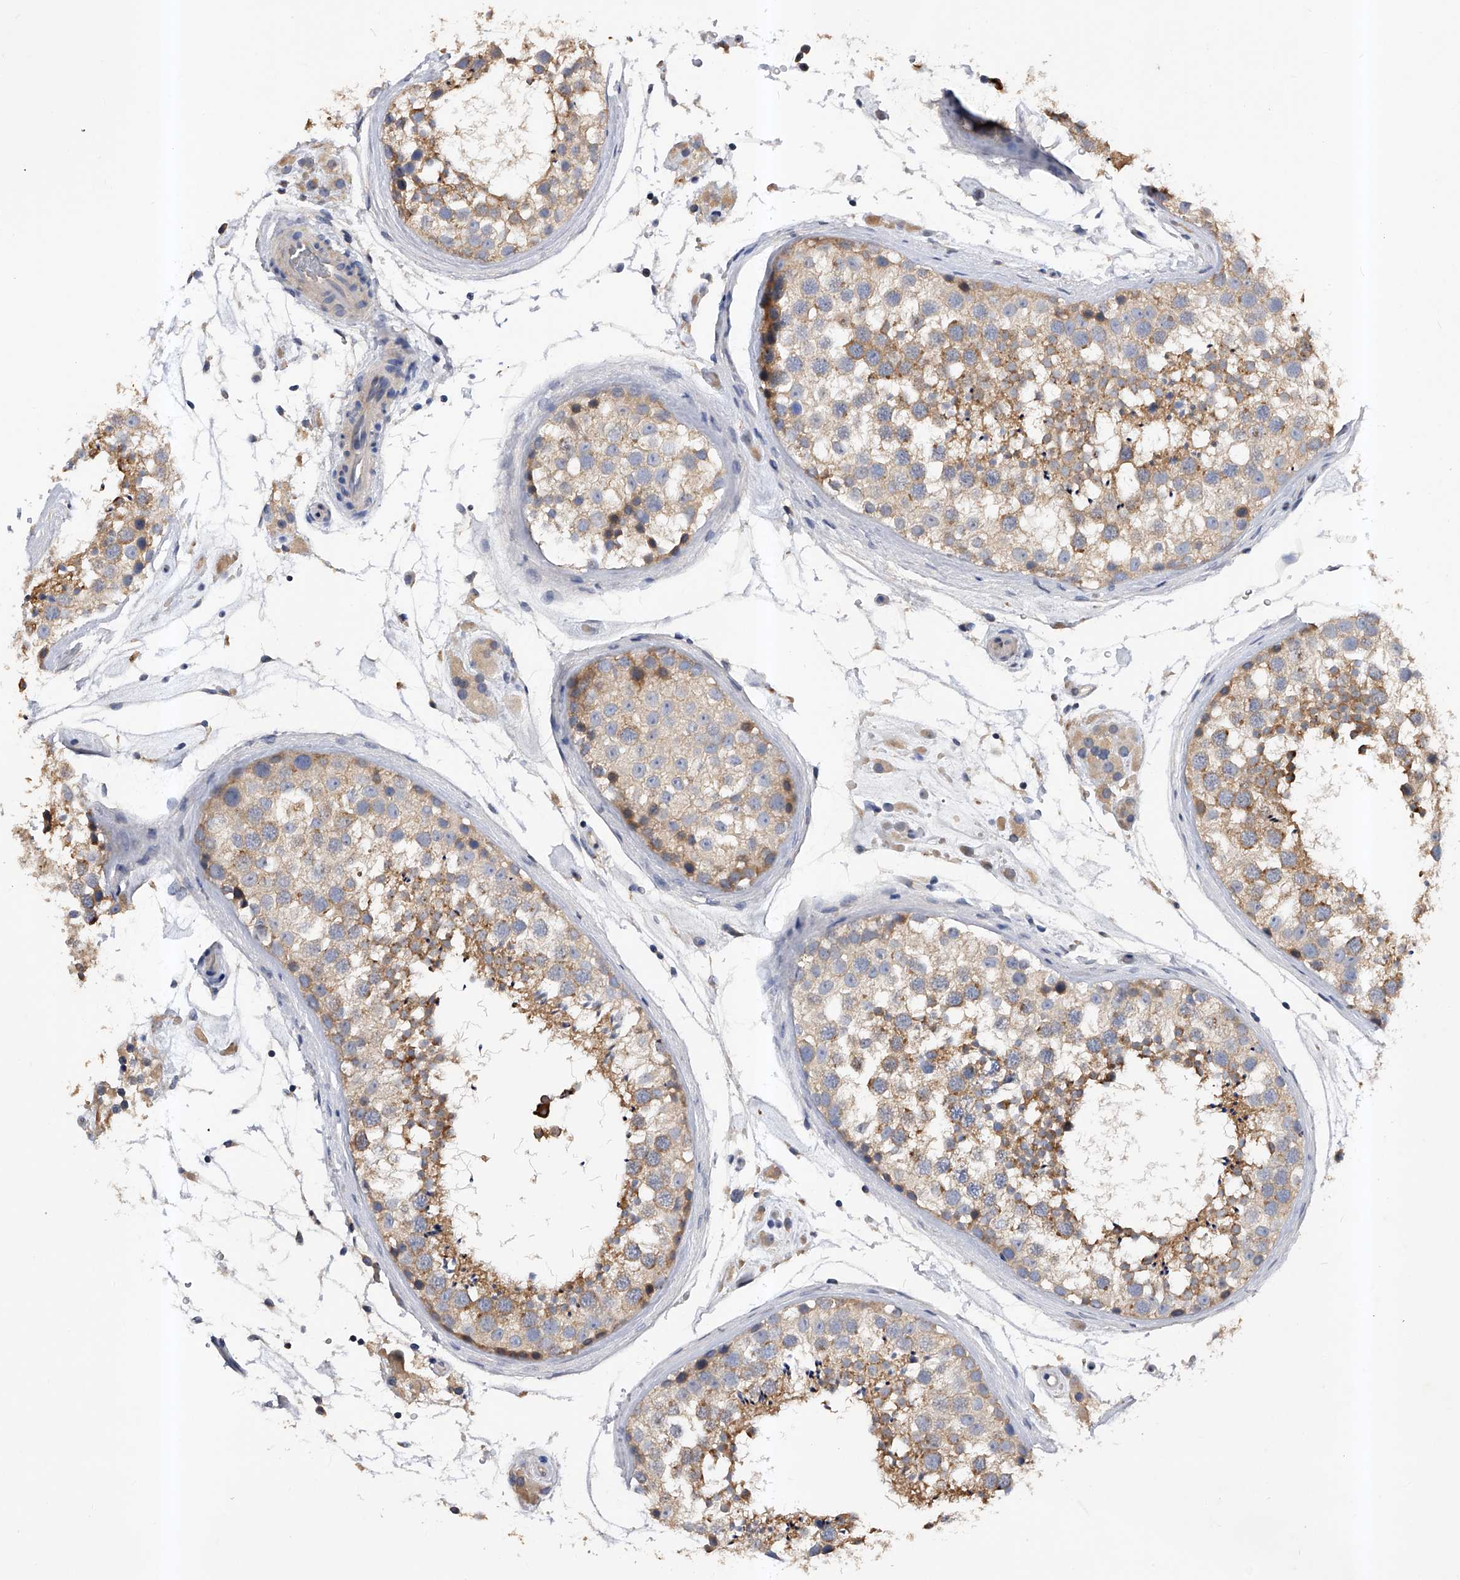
{"staining": {"intensity": "moderate", "quantity": "<25%", "location": "cytoplasmic/membranous"}, "tissue": "testis", "cell_type": "Cells in seminiferous ducts", "image_type": "normal", "snomed": [{"axis": "morphology", "description": "Normal tissue, NOS"}, {"axis": "topography", "description": "Testis"}], "caption": "A brown stain highlights moderate cytoplasmic/membranous expression of a protein in cells in seminiferous ducts of normal testis. The protein of interest is stained brown, and the nuclei are stained in blue (DAB (3,3'-diaminobenzidine) IHC with brightfield microscopy, high magnification).", "gene": "ARL4C", "patient": {"sex": "male", "age": 46}}